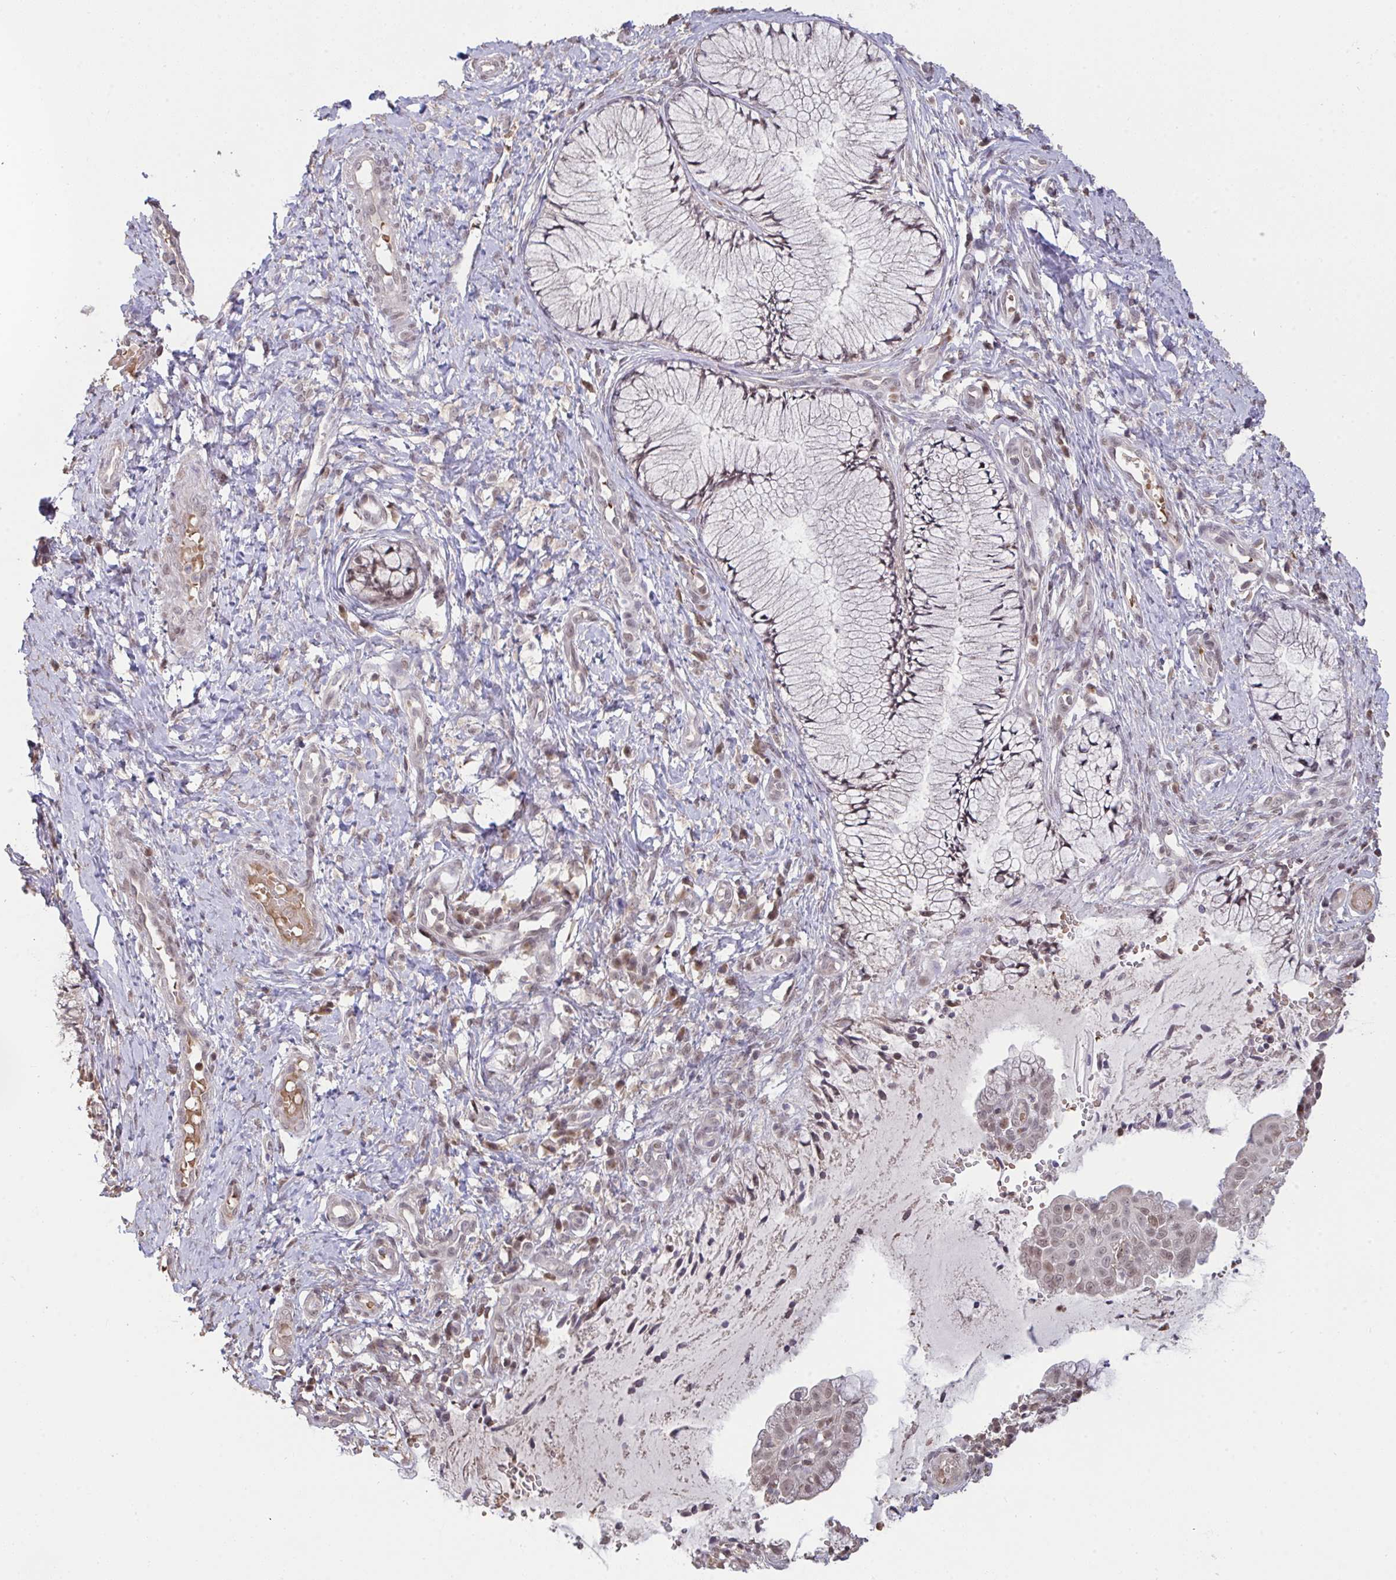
{"staining": {"intensity": "weak", "quantity": "25%-75%", "location": "nuclear"}, "tissue": "cervix", "cell_type": "Glandular cells", "image_type": "normal", "snomed": [{"axis": "morphology", "description": "Normal tissue, NOS"}, {"axis": "topography", "description": "Cervix"}], "caption": "Normal cervix was stained to show a protein in brown. There is low levels of weak nuclear positivity in about 25%-75% of glandular cells. Immunohistochemistry (ihc) stains the protein in brown and the nuclei are stained blue.", "gene": "SAP30", "patient": {"sex": "female", "age": 37}}